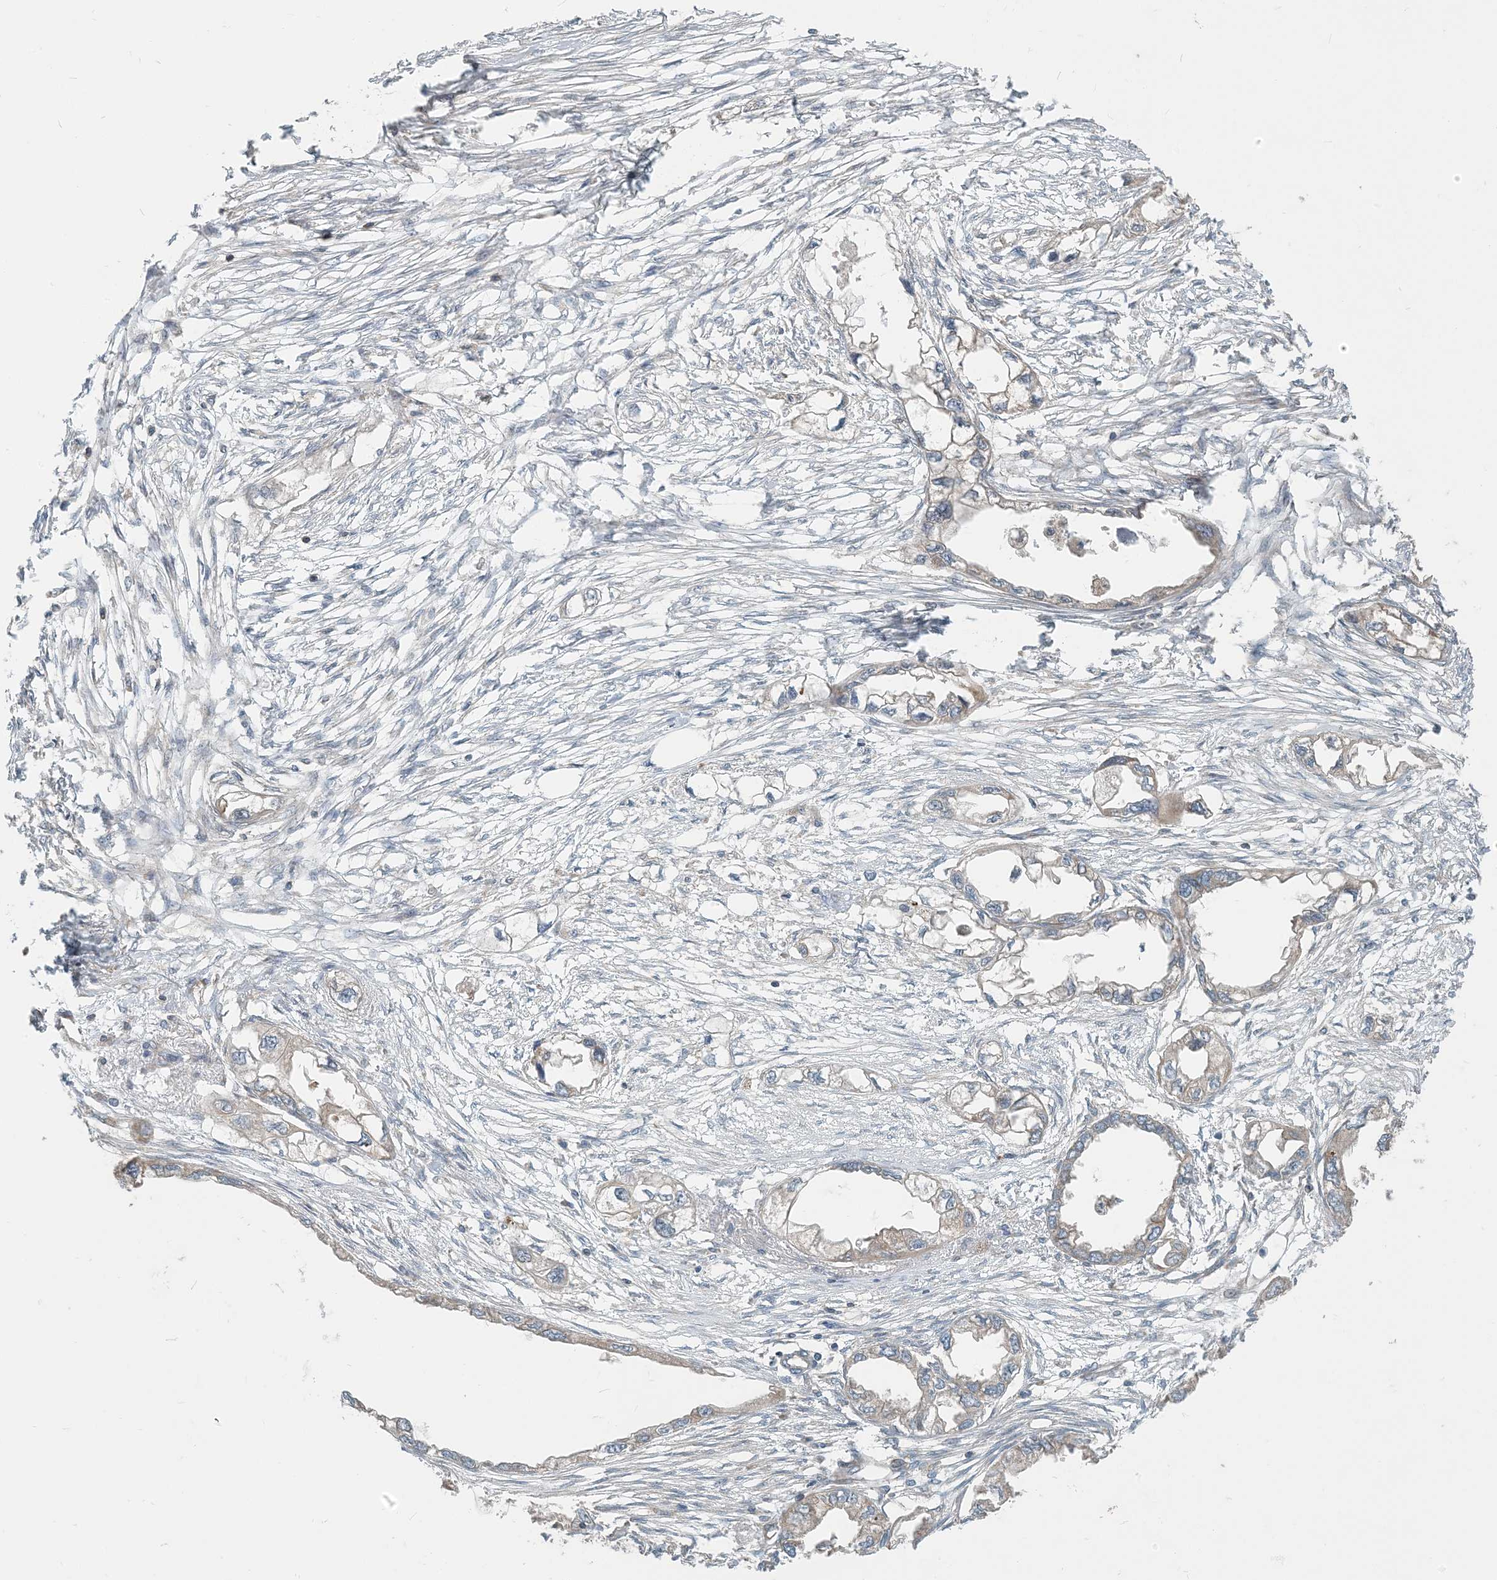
{"staining": {"intensity": "weak", "quantity": ">75%", "location": "cytoplasmic/membranous"}, "tissue": "endometrial cancer", "cell_type": "Tumor cells", "image_type": "cancer", "snomed": [{"axis": "morphology", "description": "Adenocarcinoma, NOS"}, {"axis": "morphology", "description": "Adenocarcinoma, metastatic, NOS"}, {"axis": "topography", "description": "Adipose tissue"}, {"axis": "topography", "description": "Endometrium"}], "caption": "Endometrial adenocarcinoma stained for a protein shows weak cytoplasmic/membranous positivity in tumor cells.", "gene": "ZBTB3", "patient": {"sex": "female", "age": 67}}